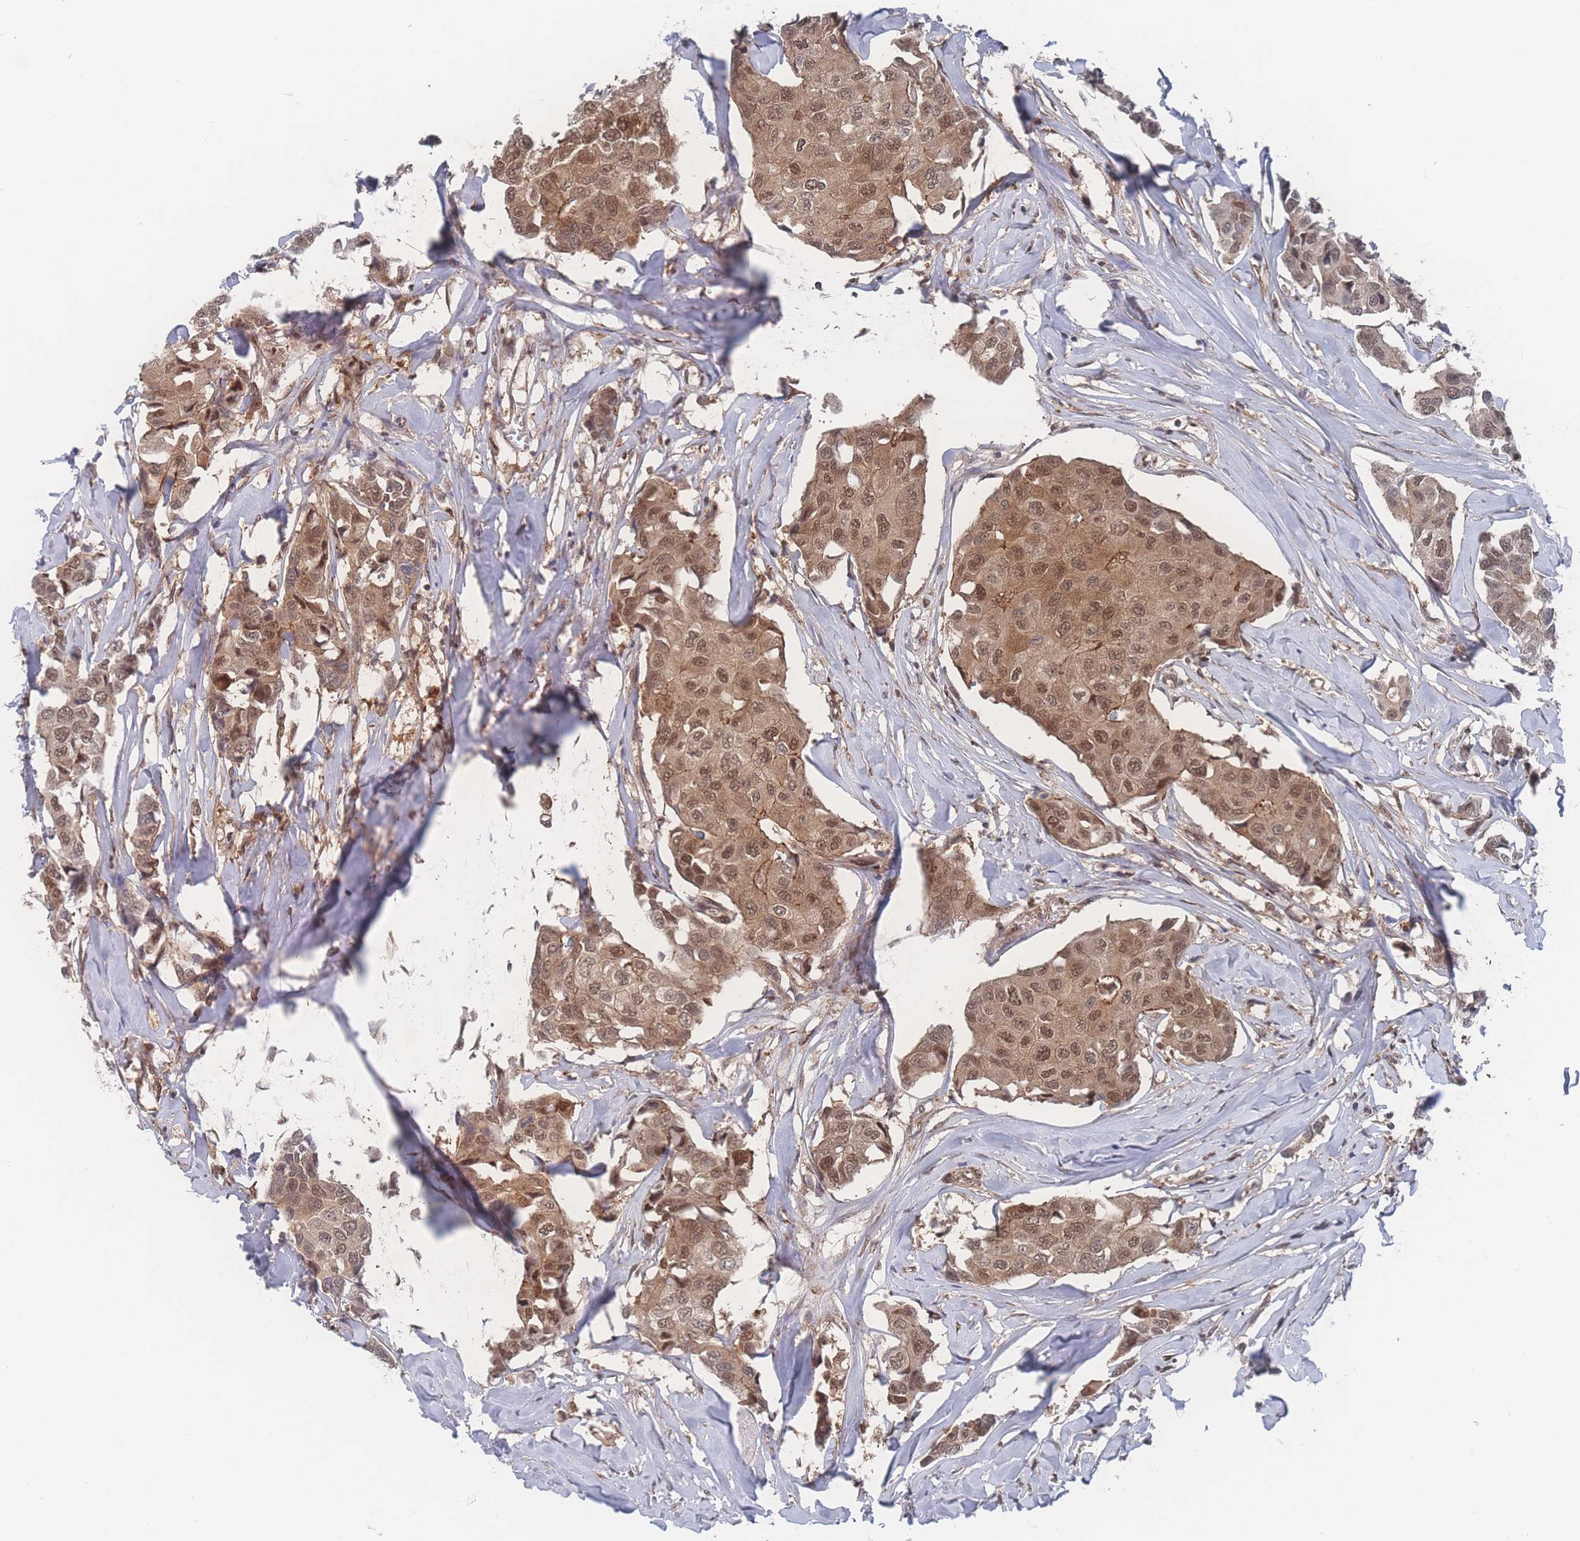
{"staining": {"intensity": "moderate", "quantity": ">75%", "location": "cytoplasmic/membranous,nuclear"}, "tissue": "breast cancer", "cell_type": "Tumor cells", "image_type": "cancer", "snomed": [{"axis": "morphology", "description": "Duct carcinoma"}, {"axis": "topography", "description": "Breast"}], "caption": "Immunohistochemical staining of human breast cancer (intraductal carcinoma) demonstrates medium levels of moderate cytoplasmic/membranous and nuclear expression in about >75% of tumor cells. (Stains: DAB (3,3'-diaminobenzidine) in brown, nuclei in blue, Microscopy: brightfield microscopy at high magnification).", "gene": "PSMA1", "patient": {"sex": "female", "age": 80}}